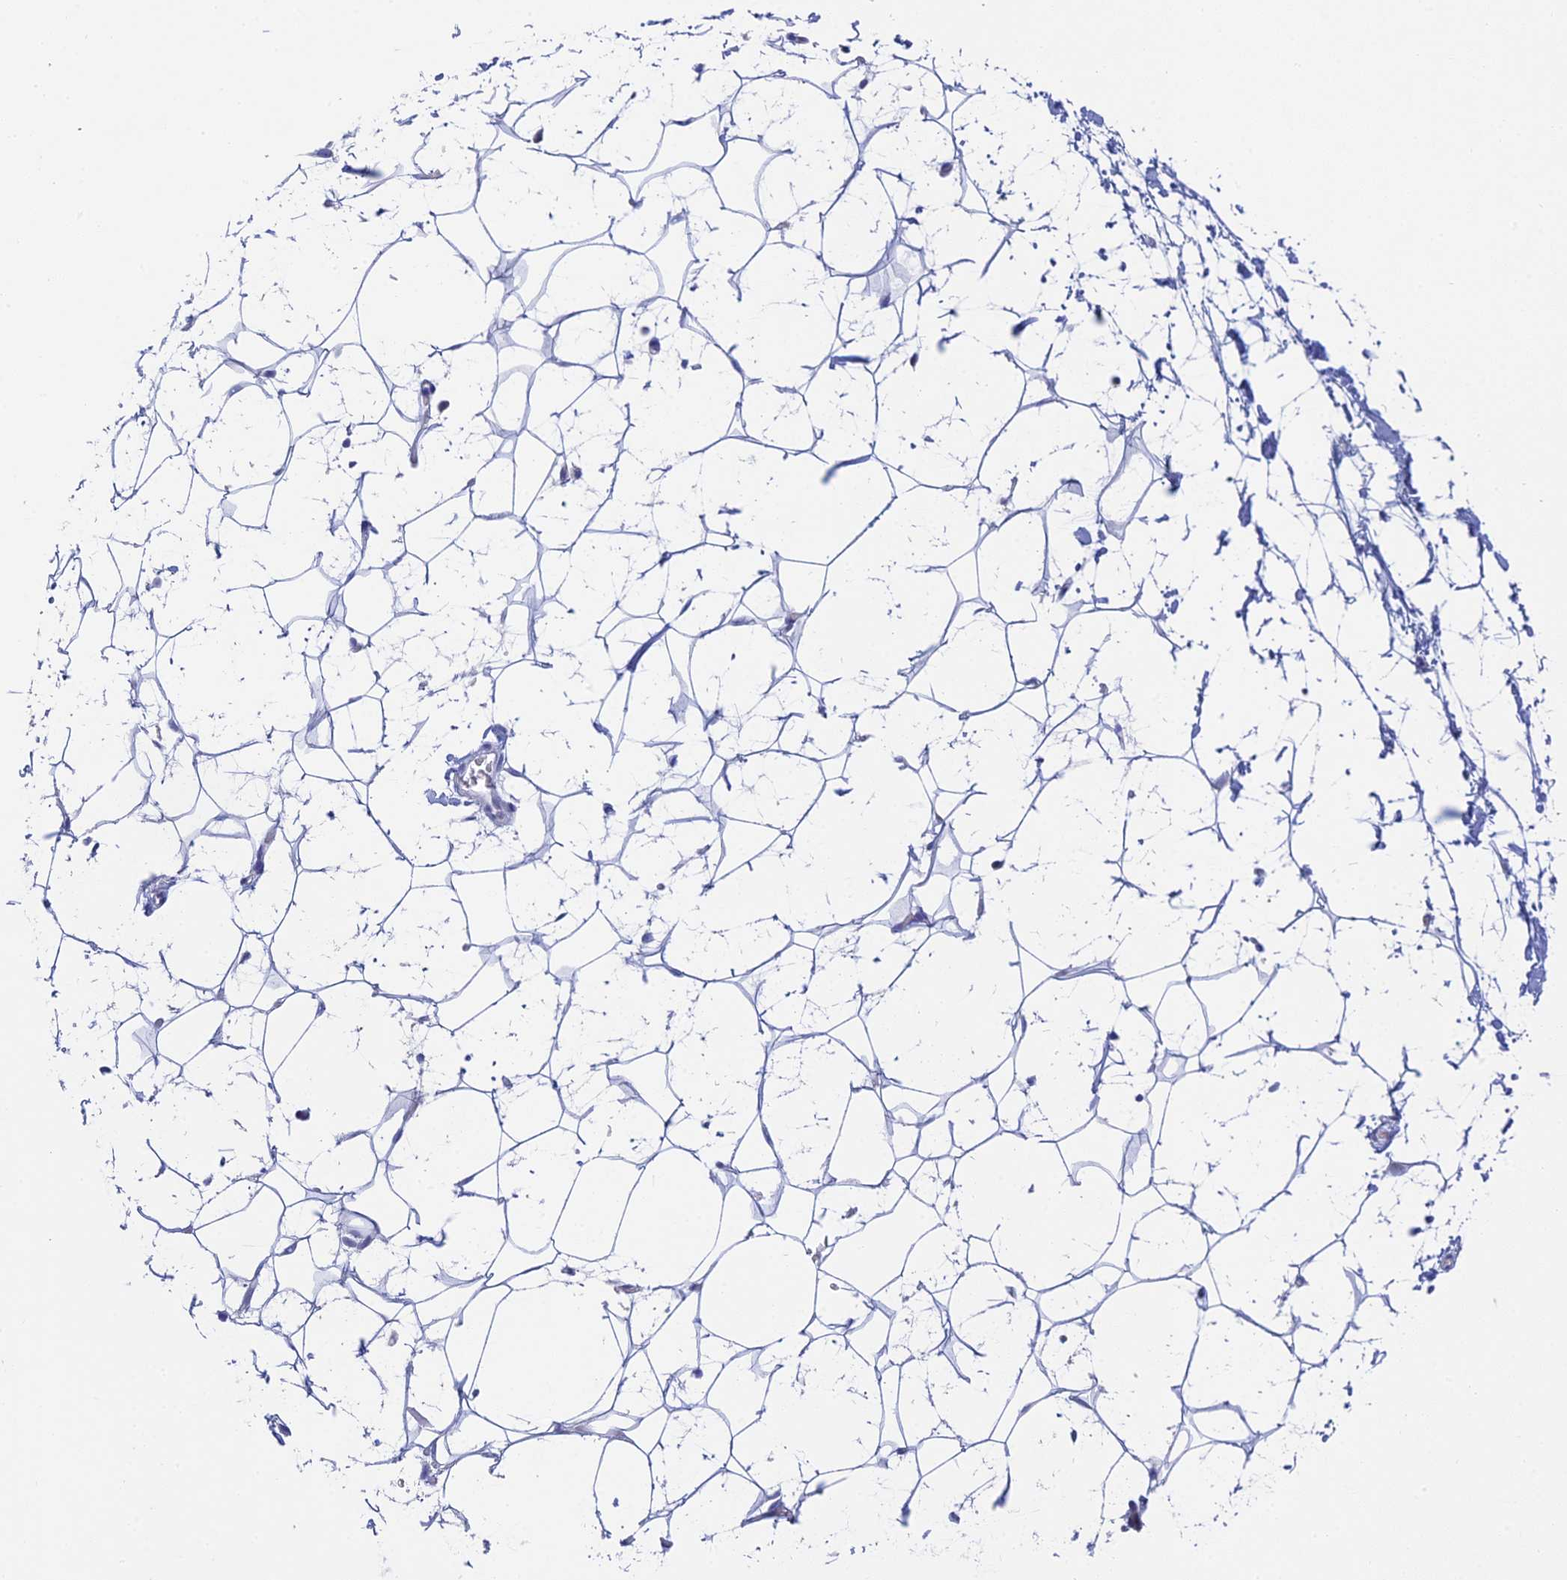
{"staining": {"intensity": "negative", "quantity": "none", "location": "none"}, "tissue": "adipose tissue", "cell_type": "Adipocytes", "image_type": "normal", "snomed": [{"axis": "morphology", "description": "Normal tissue, NOS"}, {"axis": "topography", "description": "Breast"}], "caption": "This is an immunohistochemistry photomicrograph of normal human adipose tissue. There is no positivity in adipocytes.", "gene": "REXO5", "patient": {"sex": "female", "age": 26}}